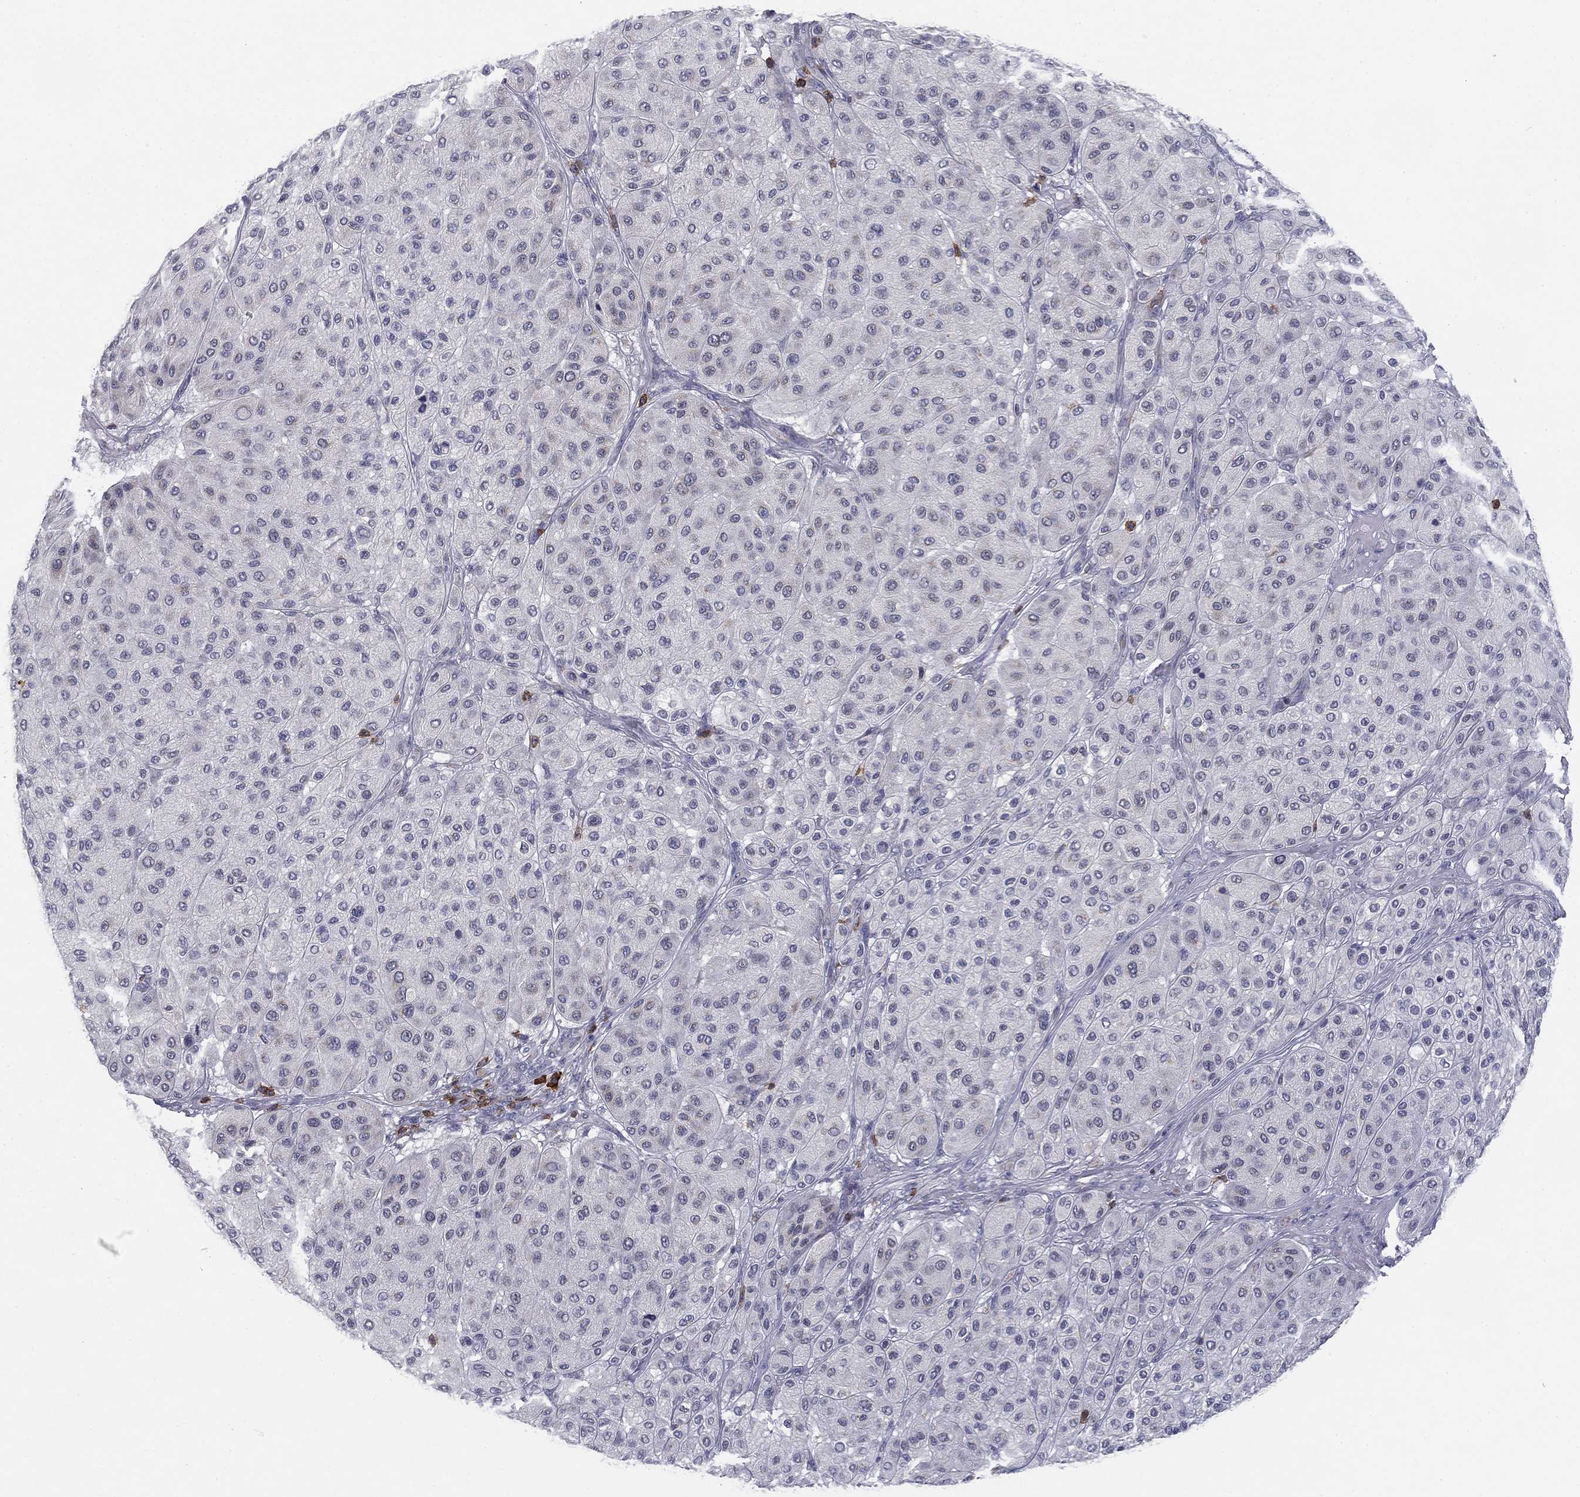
{"staining": {"intensity": "negative", "quantity": "none", "location": "none"}, "tissue": "melanoma", "cell_type": "Tumor cells", "image_type": "cancer", "snomed": [{"axis": "morphology", "description": "Malignant melanoma, Metastatic site"}, {"axis": "topography", "description": "Smooth muscle"}], "caption": "Melanoma was stained to show a protein in brown. There is no significant expression in tumor cells.", "gene": "TRAT1", "patient": {"sex": "male", "age": 41}}